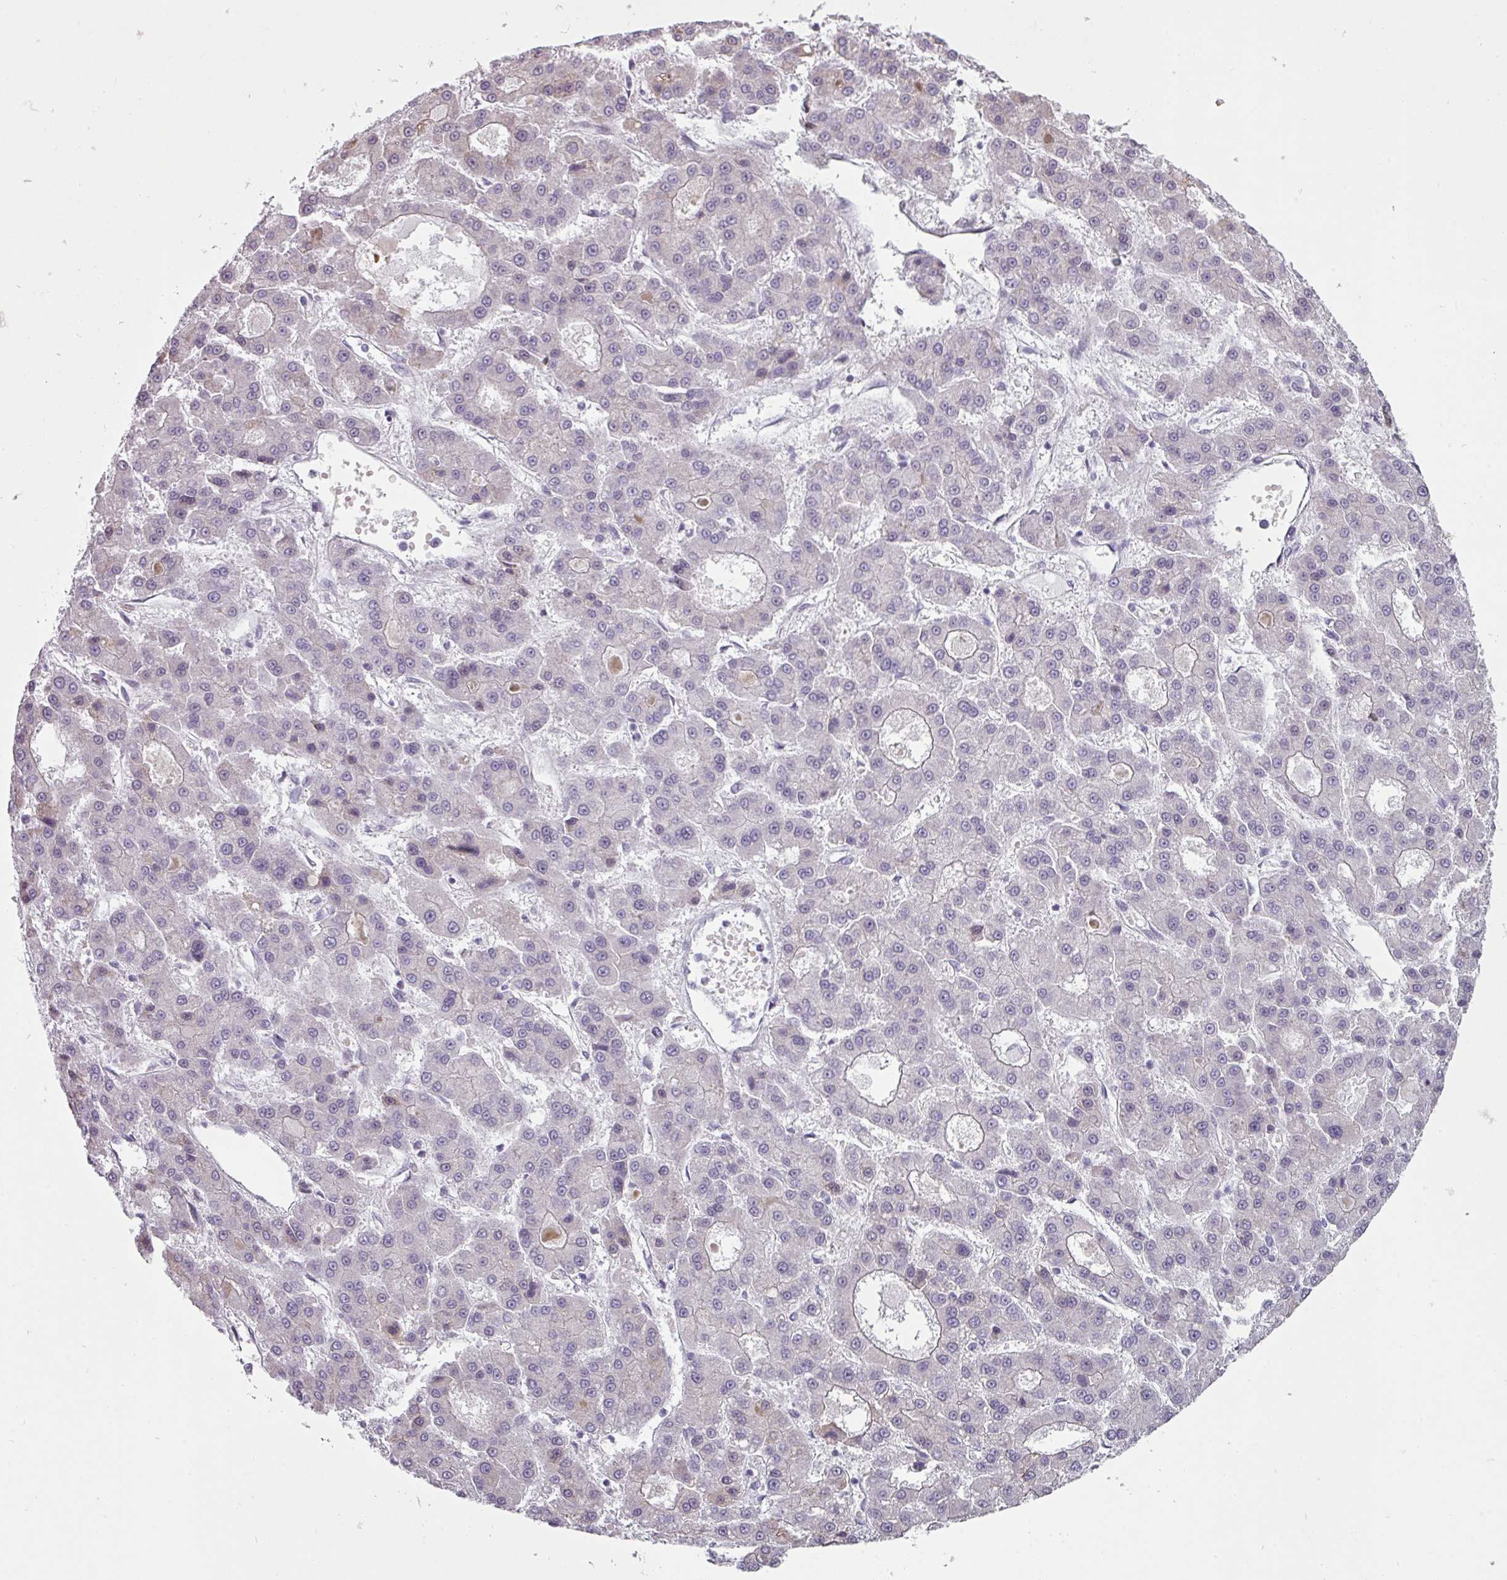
{"staining": {"intensity": "moderate", "quantity": "<25%", "location": "cytoplasmic/membranous"}, "tissue": "liver cancer", "cell_type": "Tumor cells", "image_type": "cancer", "snomed": [{"axis": "morphology", "description": "Carcinoma, Hepatocellular, NOS"}, {"axis": "topography", "description": "Liver"}], "caption": "This histopathology image exhibits immunohistochemistry (IHC) staining of liver cancer (hepatocellular carcinoma), with low moderate cytoplasmic/membranous positivity in approximately <25% of tumor cells.", "gene": "CHRDL1", "patient": {"sex": "male", "age": 70}}